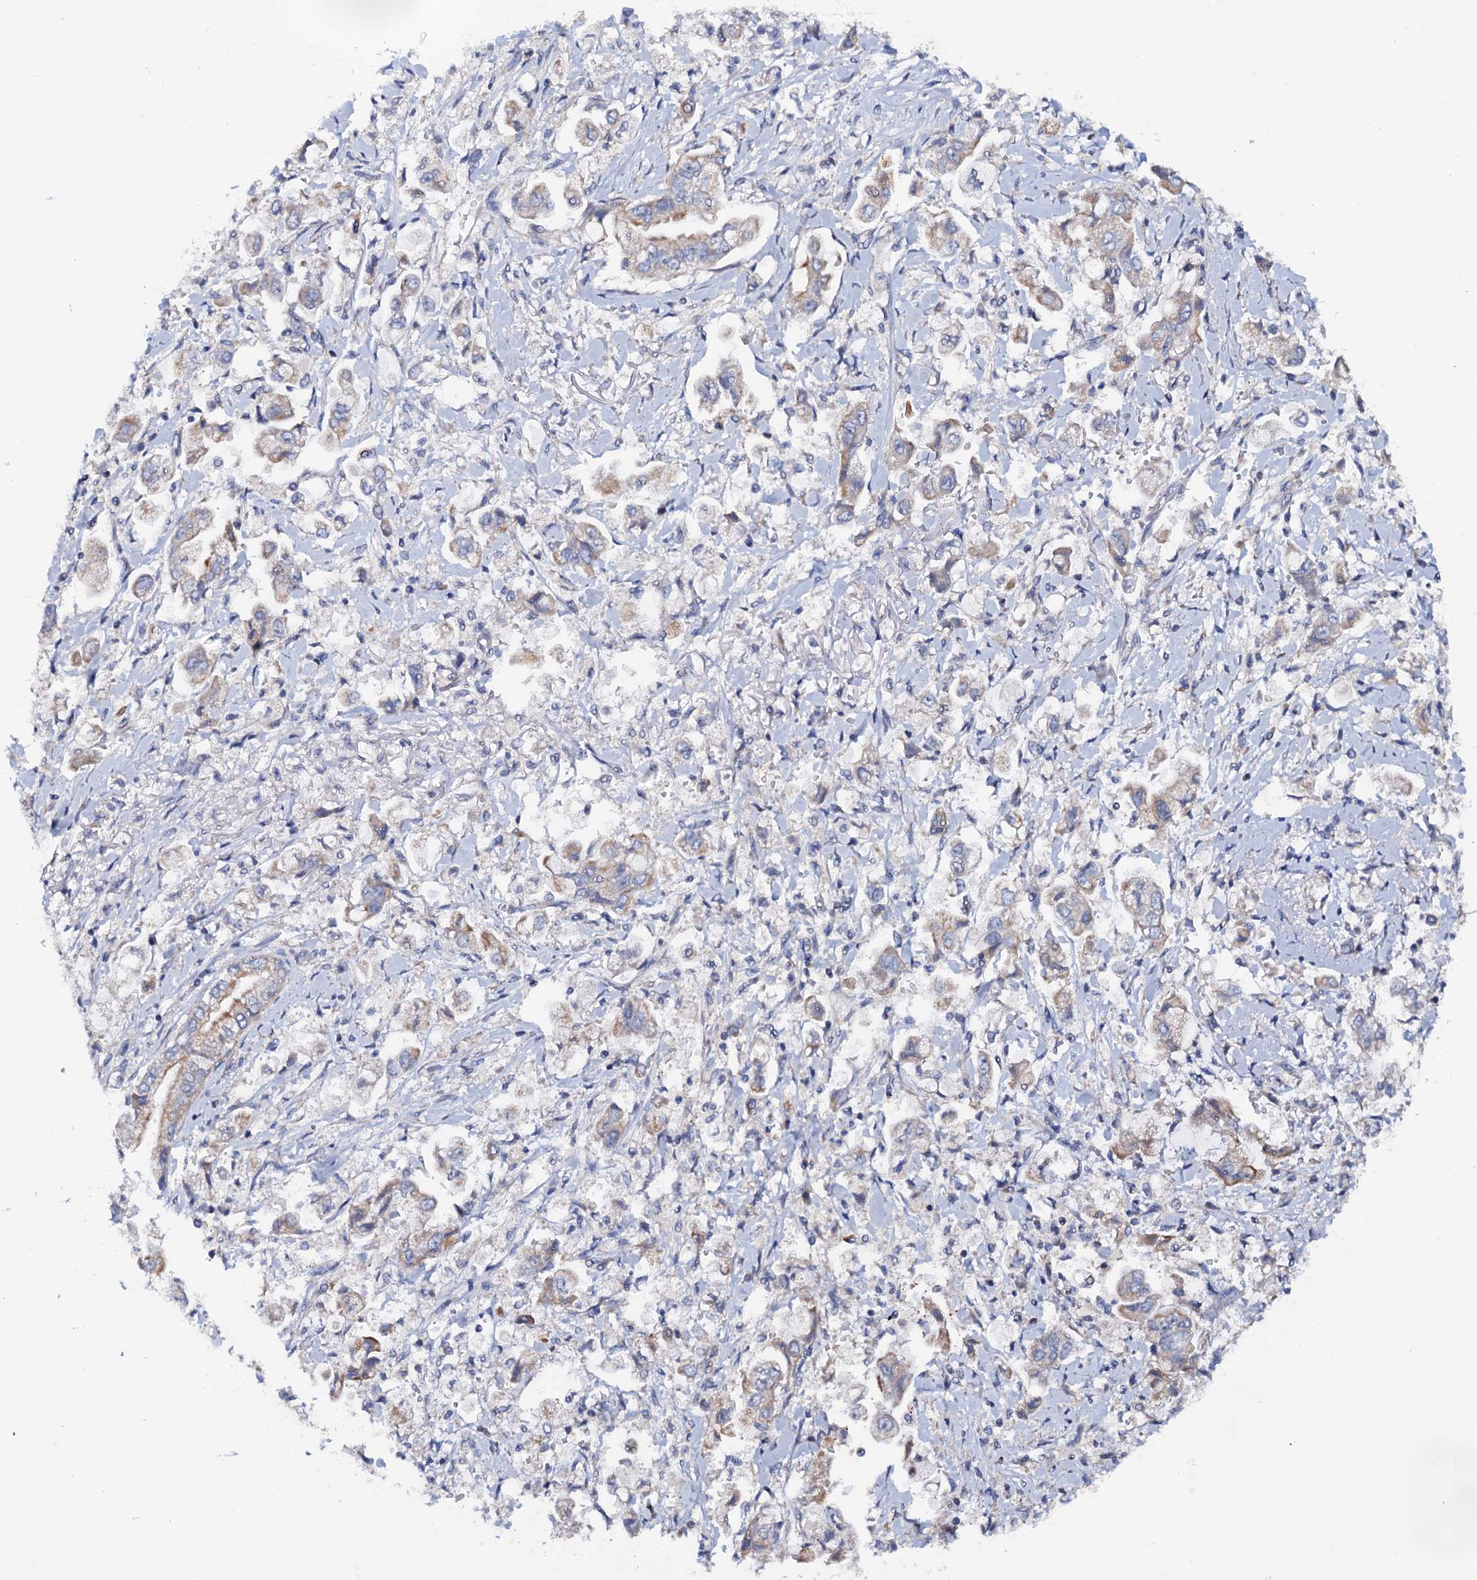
{"staining": {"intensity": "weak", "quantity": "25%-75%", "location": "cytoplasmic/membranous"}, "tissue": "stomach cancer", "cell_type": "Tumor cells", "image_type": "cancer", "snomed": [{"axis": "morphology", "description": "Adenocarcinoma, NOS"}, {"axis": "topography", "description": "Stomach"}], "caption": "About 25%-75% of tumor cells in human stomach adenocarcinoma show weak cytoplasmic/membranous protein positivity as visualized by brown immunohistochemical staining.", "gene": "MRPL48", "patient": {"sex": "male", "age": 62}}